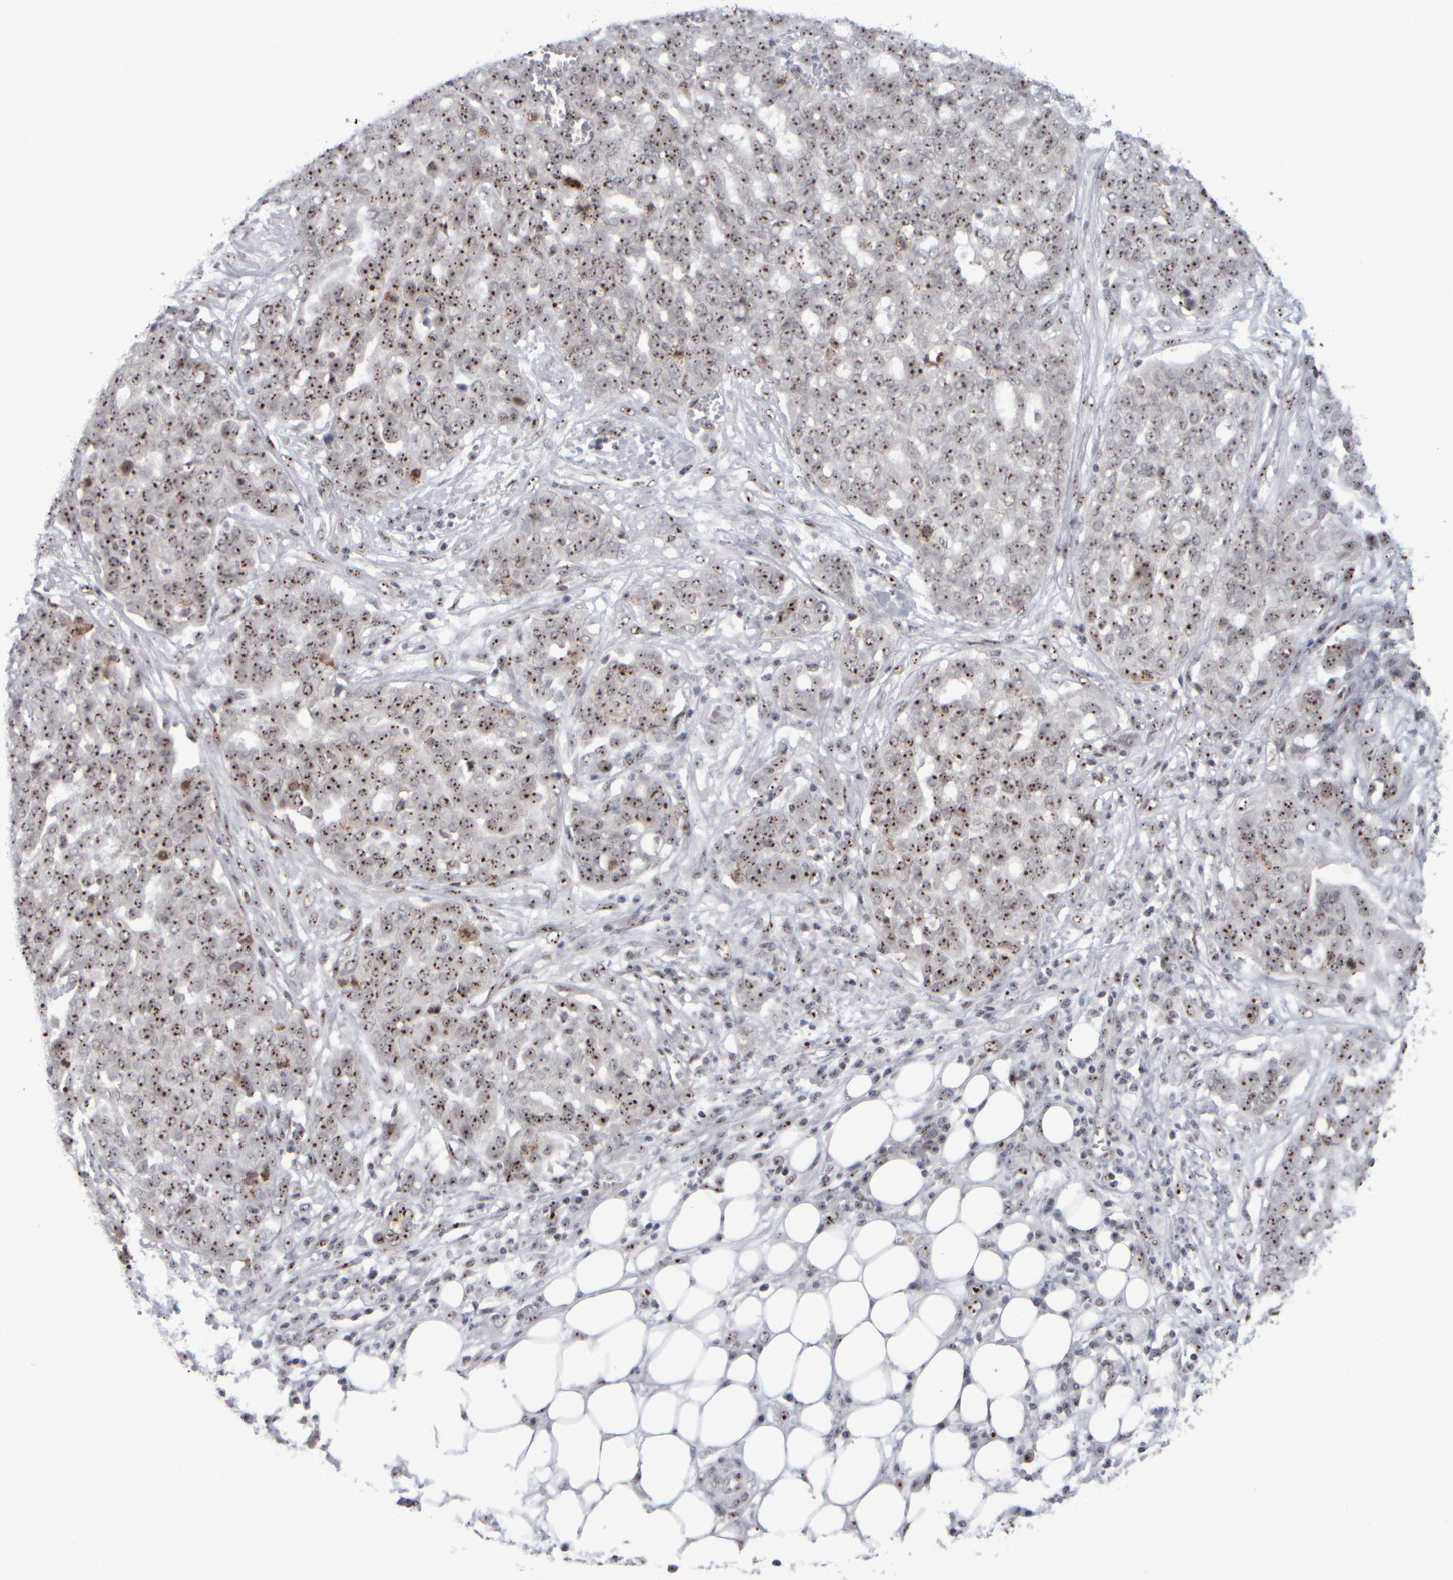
{"staining": {"intensity": "moderate", "quantity": ">75%", "location": "nuclear"}, "tissue": "ovarian cancer", "cell_type": "Tumor cells", "image_type": "cancer", "snomed": [{"axis": "morphology", "description": "Cystadenocarcinoma, serous, NOS"}, {"axis": "topography", "description": "Soft tissue"}, {"axis": "topography", "description": "Ovary"}], "caption": "The image shows immunohistochemical staining of ovarian serous cystadenocarcinoma. There is moderate nuclear staining is appreciated in about >75% of tumor cells.", "gene": "SURF6", "patient": {"sex": "female", "age": 57}}